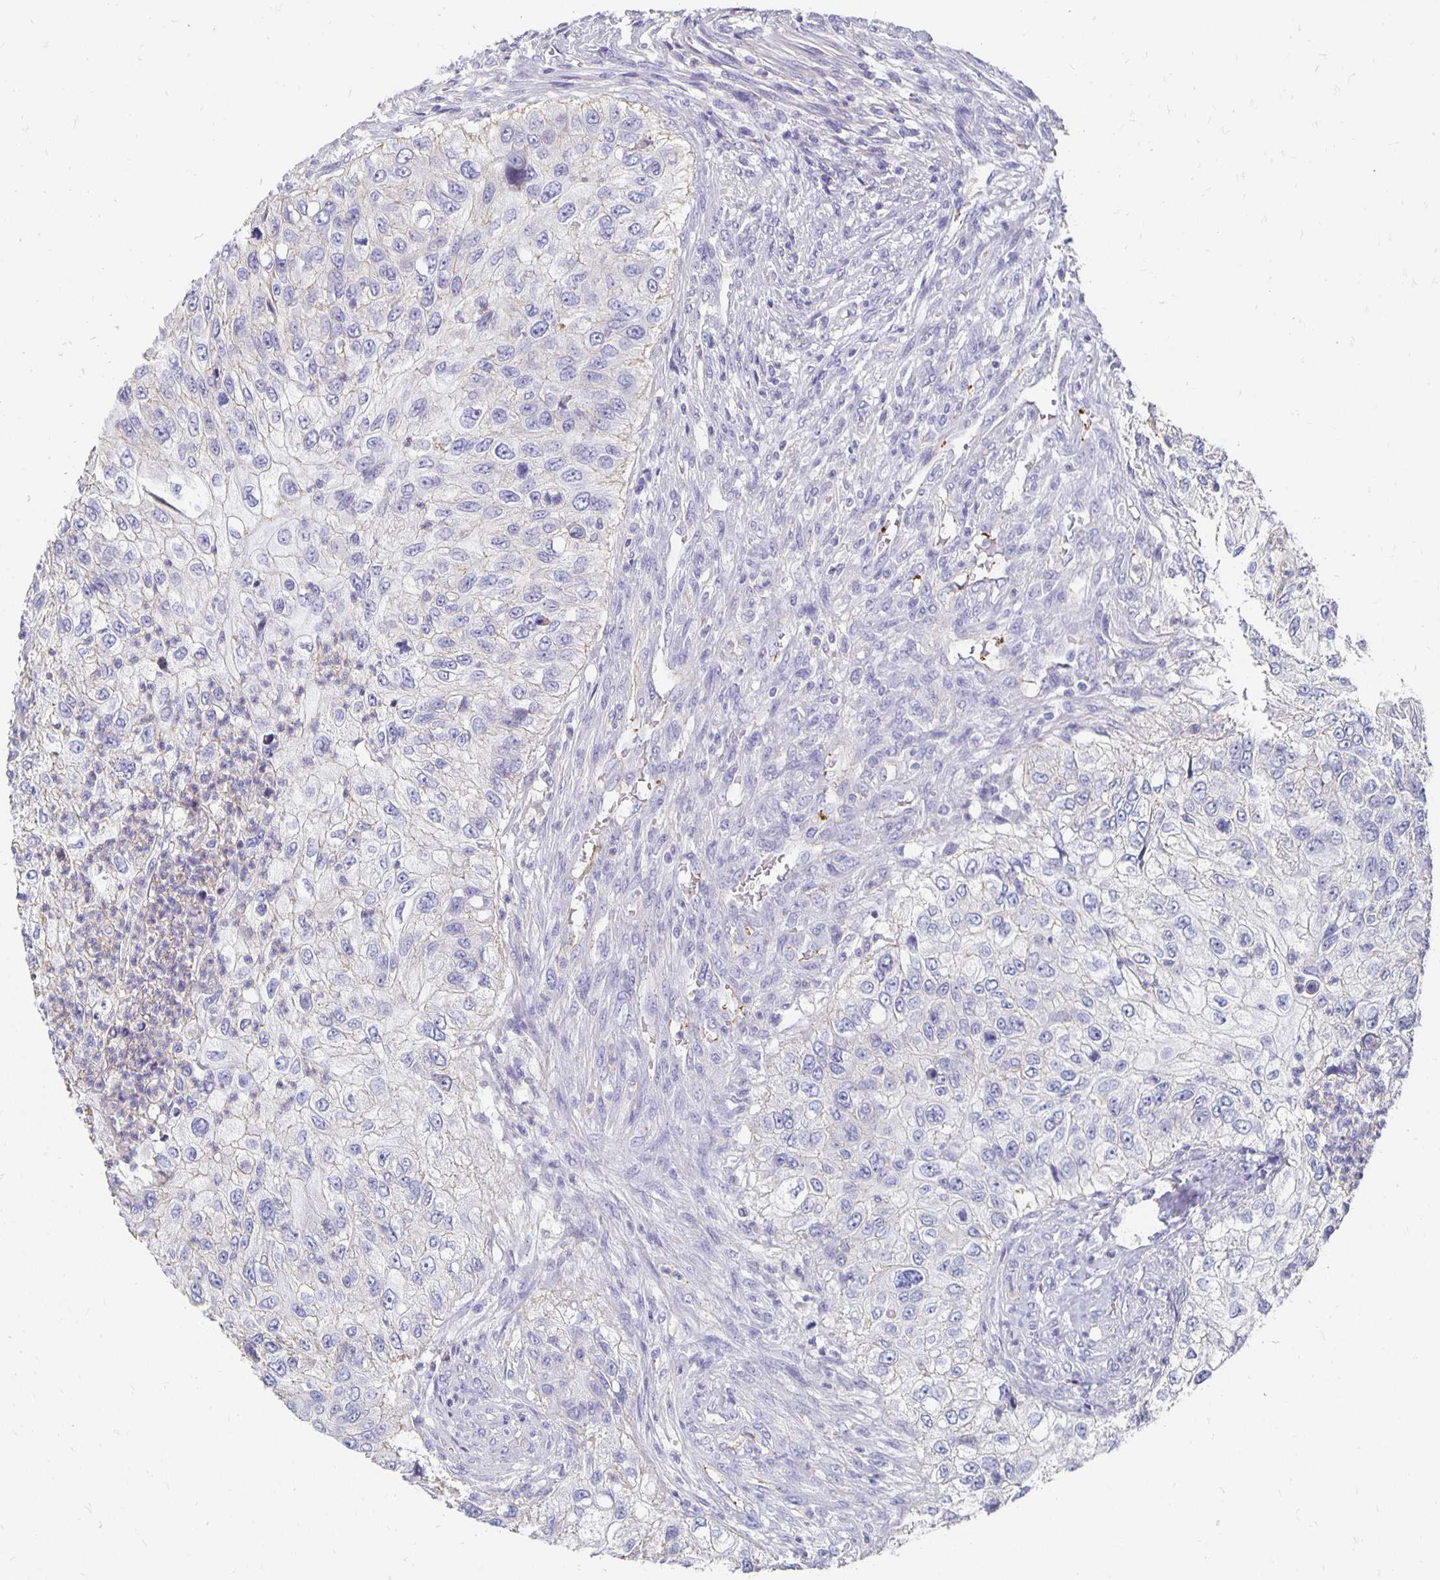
{"staining": {"intensity": "negative", "quantity": "none", "location": "none"}, "tissue": "urothelial cancer", "cell_type": "Tumor cells", "image_type": "cancer", "snomed": [{"axis": "morphology", "description": "Urothelial carcinoma, High grade"}, {"axis": "topography", "description": "Urinary bladder"}], "caption": "IHC micrograph of neoplastic tissue: urothelial cancer stained with DAB (3,3'-diaminobenzidine) exhibits no significant protein positivity in tumor cells.", "gene": "APOB", "patient": {"sex": "female", "age": 60}}